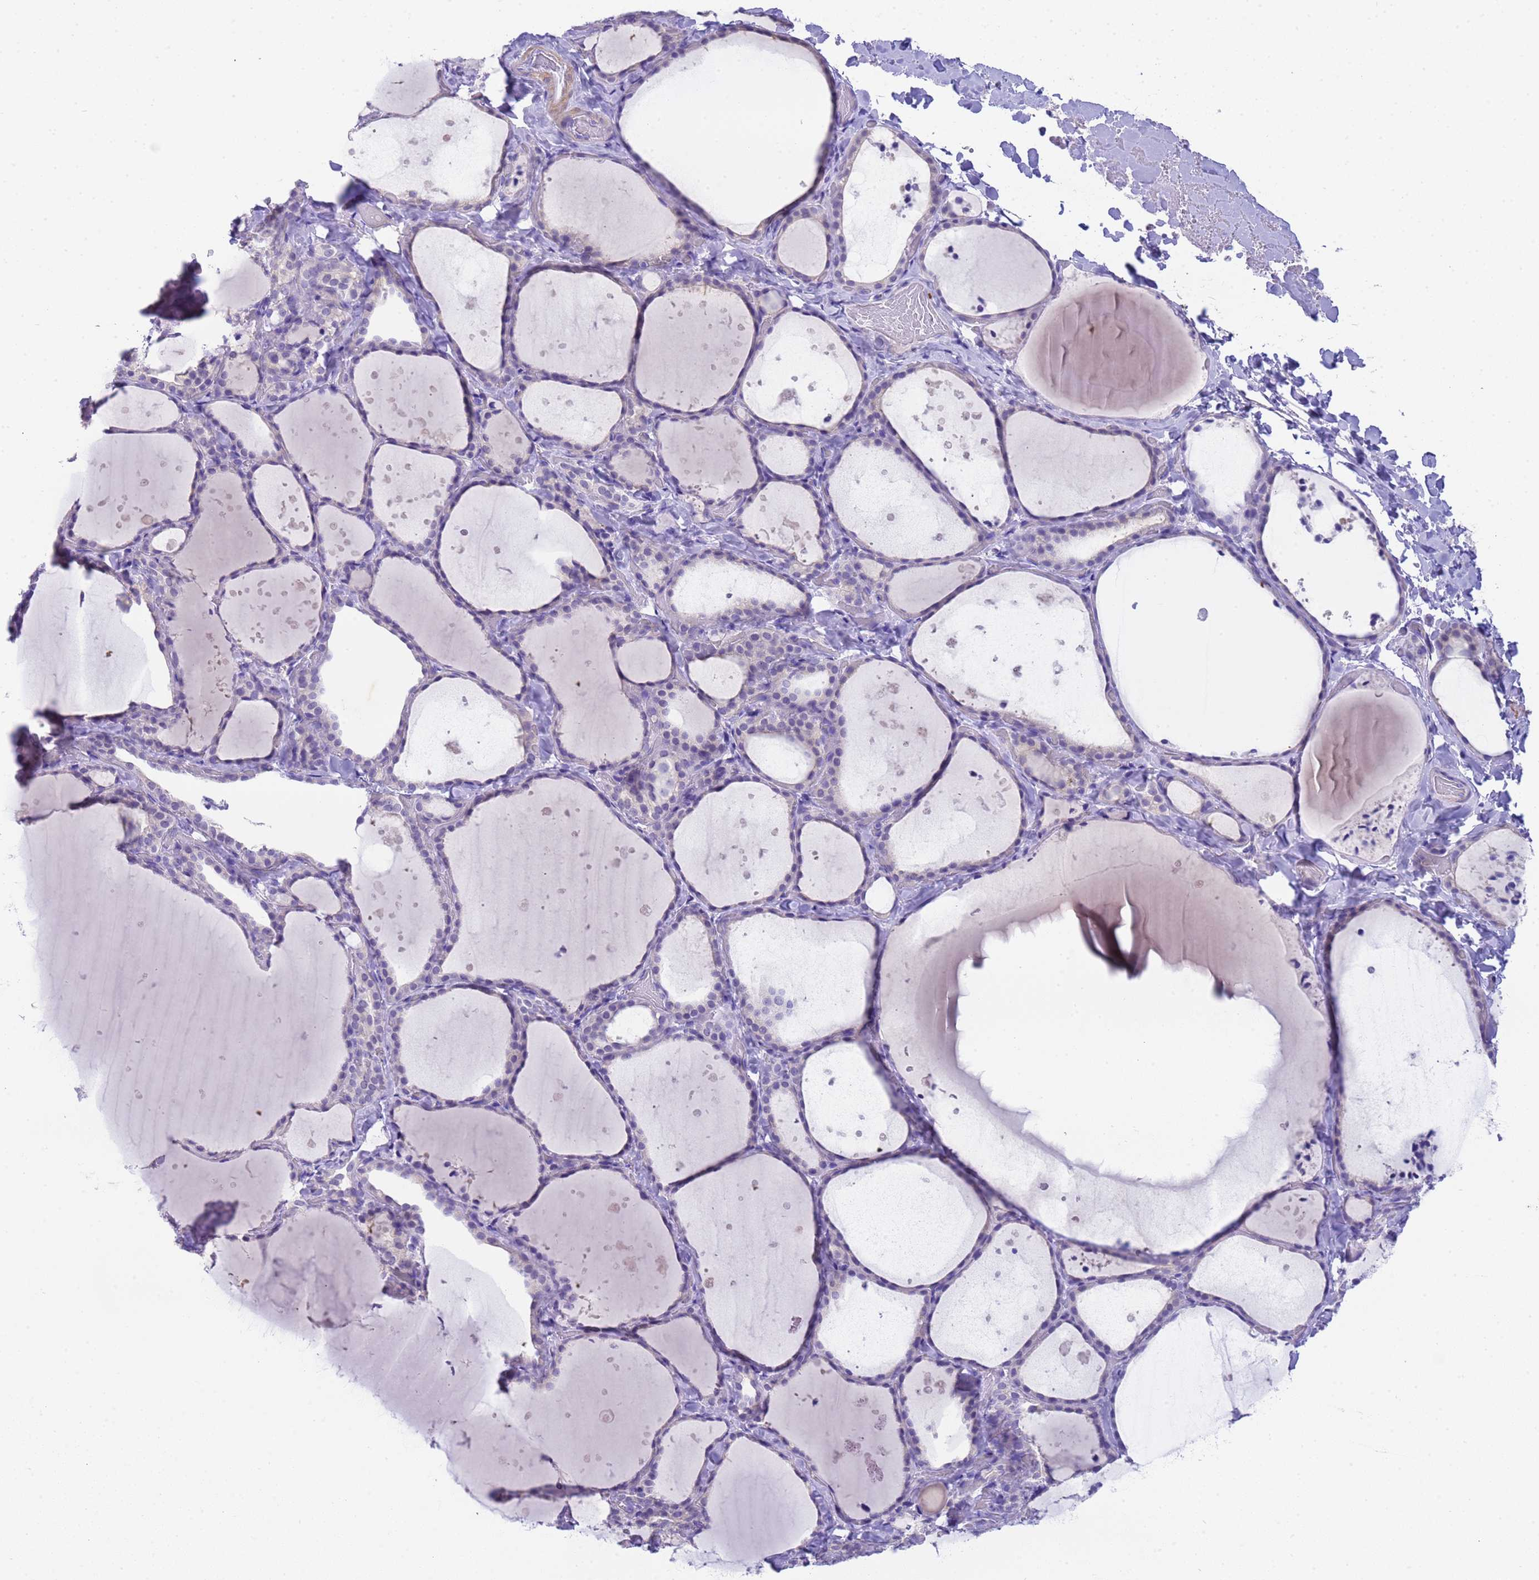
{"staining": {"intensity": "negative", "quantity": "none", "location": "none"}, "tissue": "thyroid gland", "cell_type": "Glandular cells", "image_type": "normal", "snomed": [{"axis": "morphology", "description": "Normal tissue, NOS"}, {"axis": "topography", "description": "Thyroid gland"}], "caption": "Immunohistochemistry of benign human thyroid gland reveals no positivity in glandular cells.", "gene": "USP38", "patient": {"sex": "female", "age": 44}}